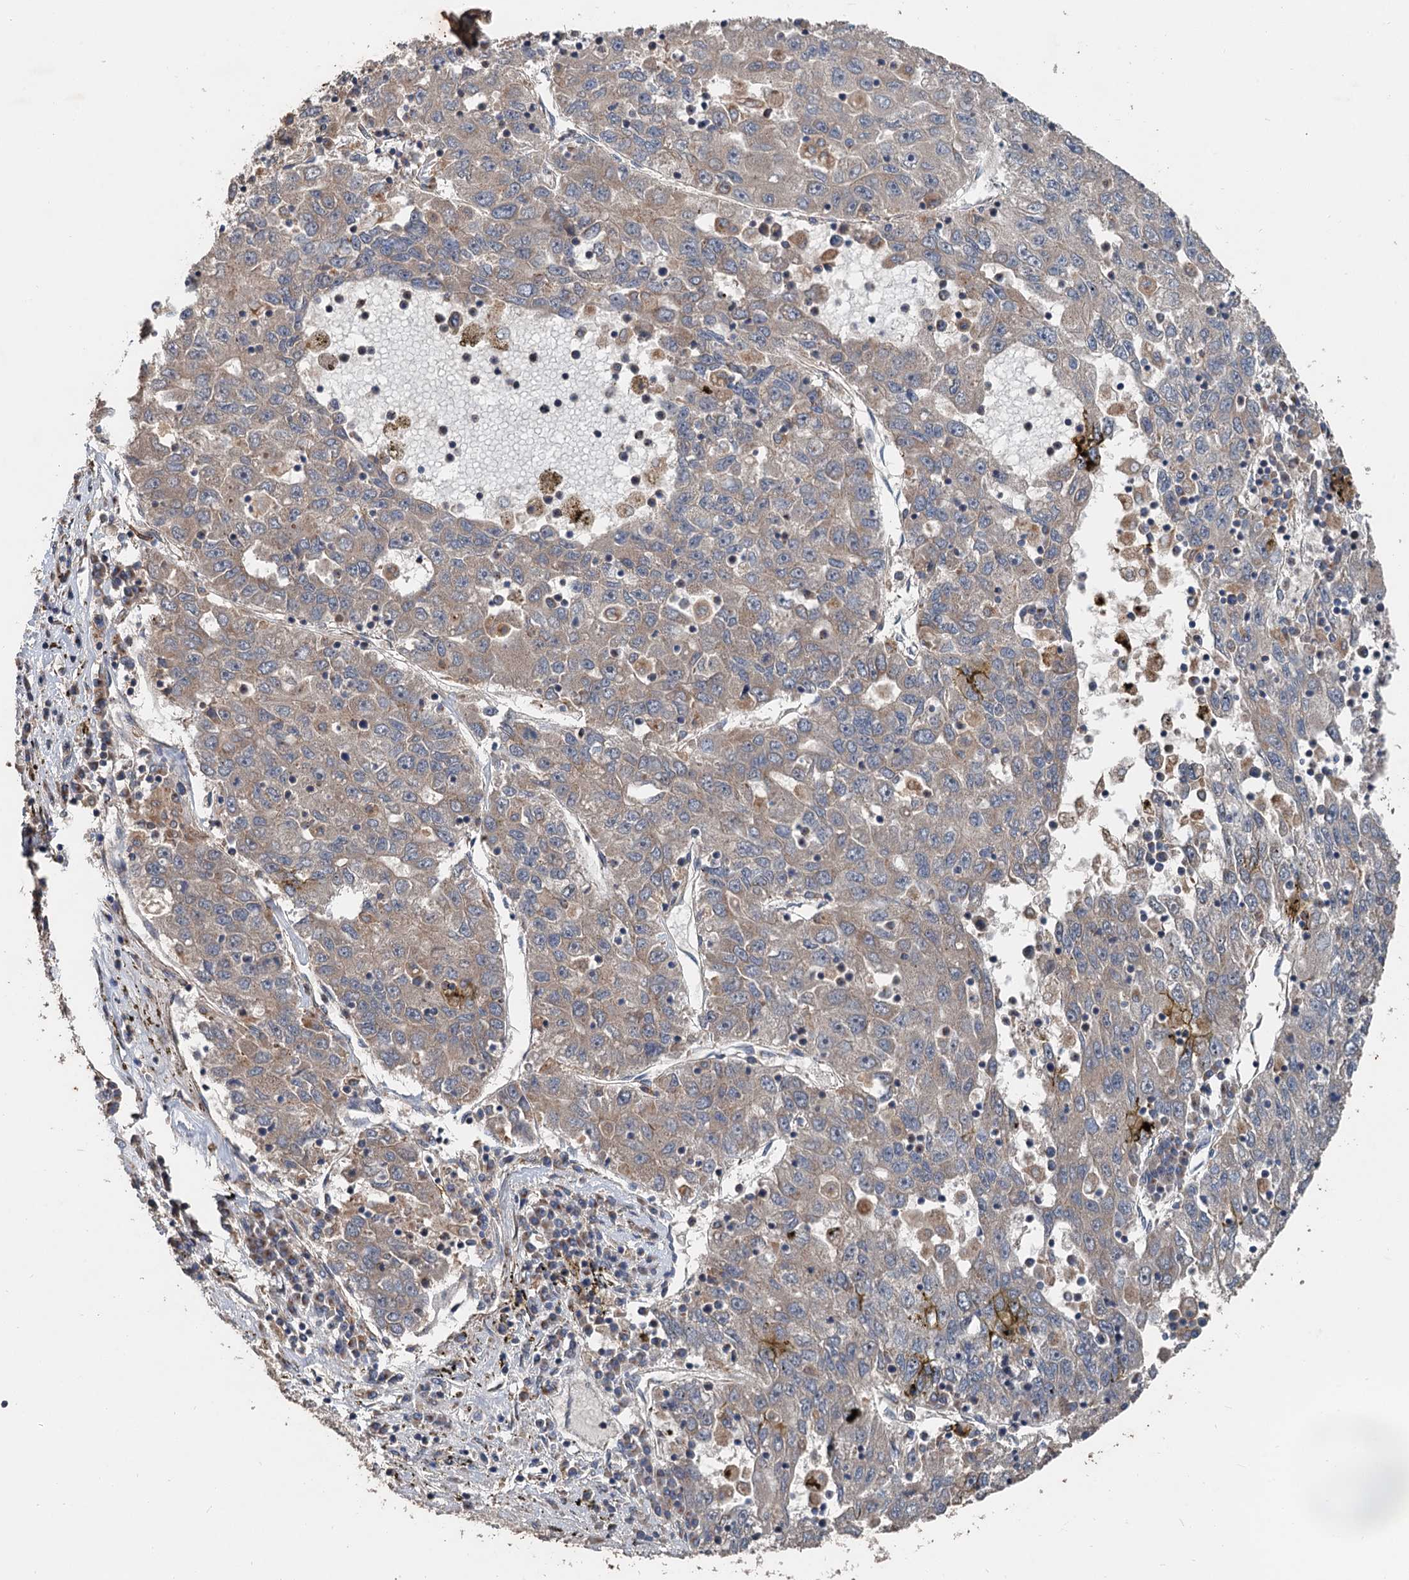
{"staining": {"intensity": "weak", "quantity": "25%-75%", "location": "cytoplasmic/membranous"}, "tissue": "liver cancer", "cell_type": "Tumor cells", "image_type": "cancer", "snomed": [{"axis": "morphology", "description": "Carcinoma, Hepatocellular, NOS"}, {"axis": "topography", "description": "Liver"}], "caption": "The photomicrograph displays a brown stain indicating the presence of a protein in the cytoplasmic/membranous of tumor cells in hepatocellular carcinoma (liver).", "gene": "ANKRD26", "patient": {"sex": "male", "age": 49}}